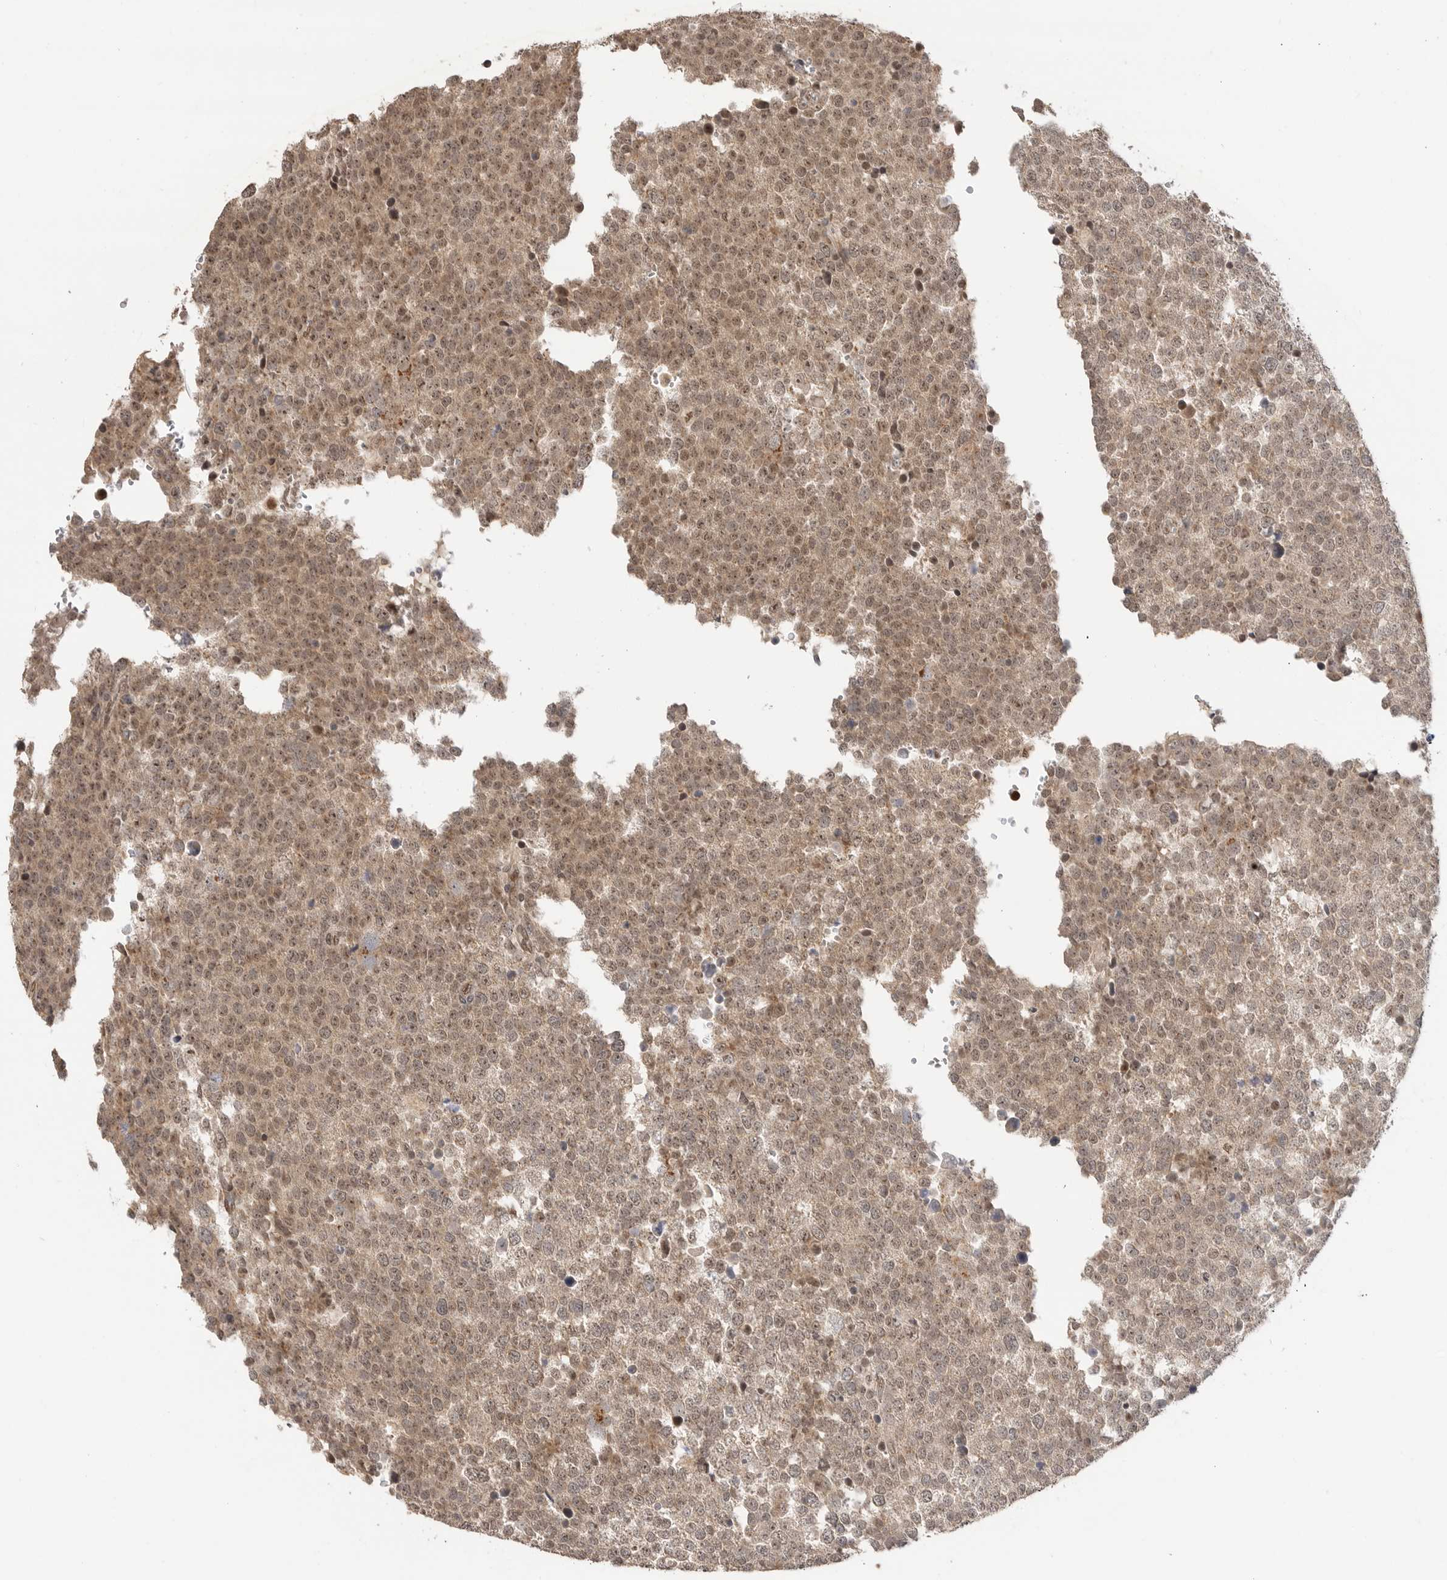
{"staining": {"intensity": "moderate", "quantity": ">75%", "location": "cytoplasmic/membranous,nuclear"}, "tissue": "testis cancer", "cell_type": "Tumor cells", "image_type": "cancer", "snomed": [{"axis": "morphology", "description": "Seminoma, NOS"}, {"axis": "topography", "description": "Testis"}], "caption": "The micrograph displays a brown stain indicating the presence of a protein in the cytoplasmic/membranous and nuclear of tumor cells in testis cancer.", "gene": "ALKAL1", "patient": {"sex": "male", "age": 71}}